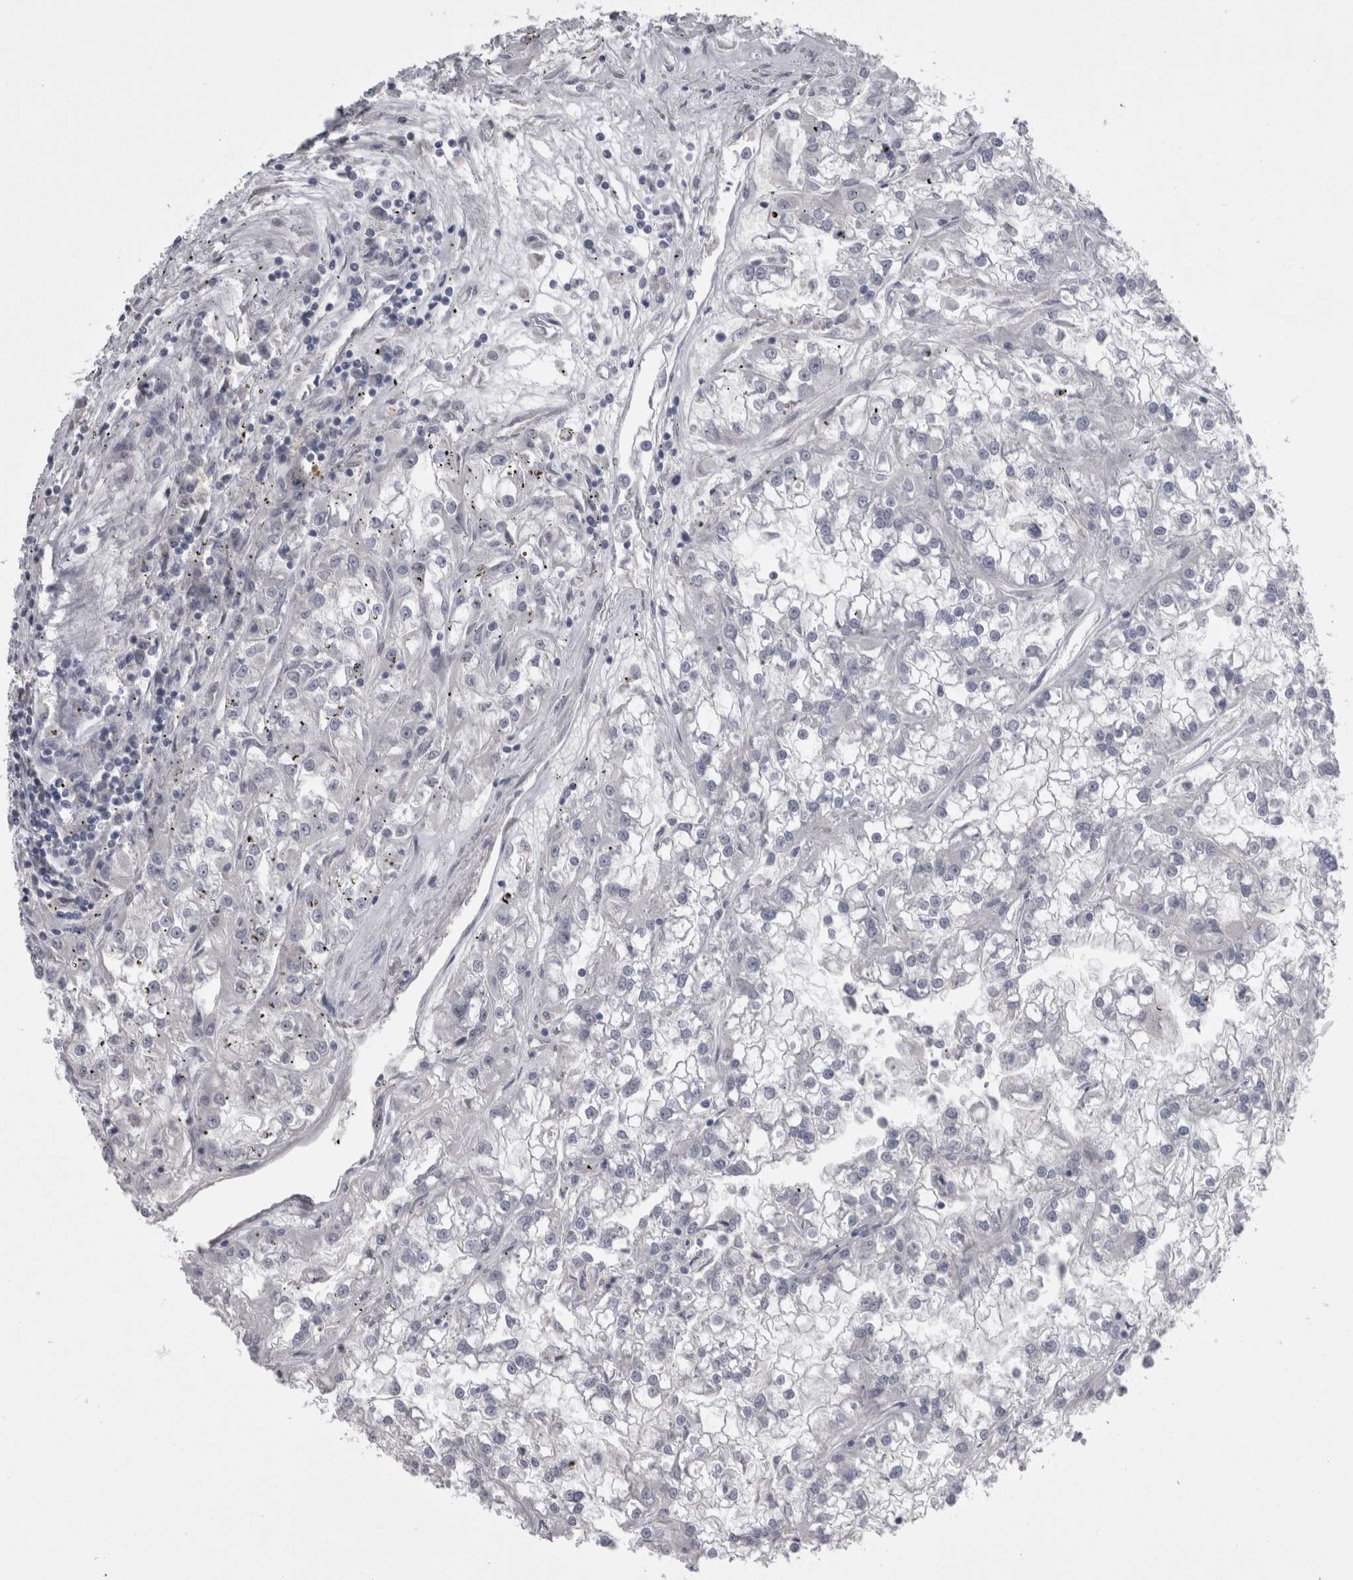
{"staining": {"intensity": "negative", "quantity": "none", "location": "none"}, "tissue": "renal cancer", "cell_type": "Tumor cells", "image_type": "cancer", "snomed": [{"axis": "morphology", "description": "Adenocarcinoma, NOS"}, {"axis": "topography", "description": "Kidney"}], "caption": "Immunohistochemistry (IHC) image of human renal cancer (adenocarcinoma) stained for a protein (brown), which reveals no expression in tumor cells. (DAB (3,3'-diaminobenzidine) immunohistochemistry (IHC), high magnification).", "gene": "C1orf54", "patient": {"sex": "female", "age": 52}}